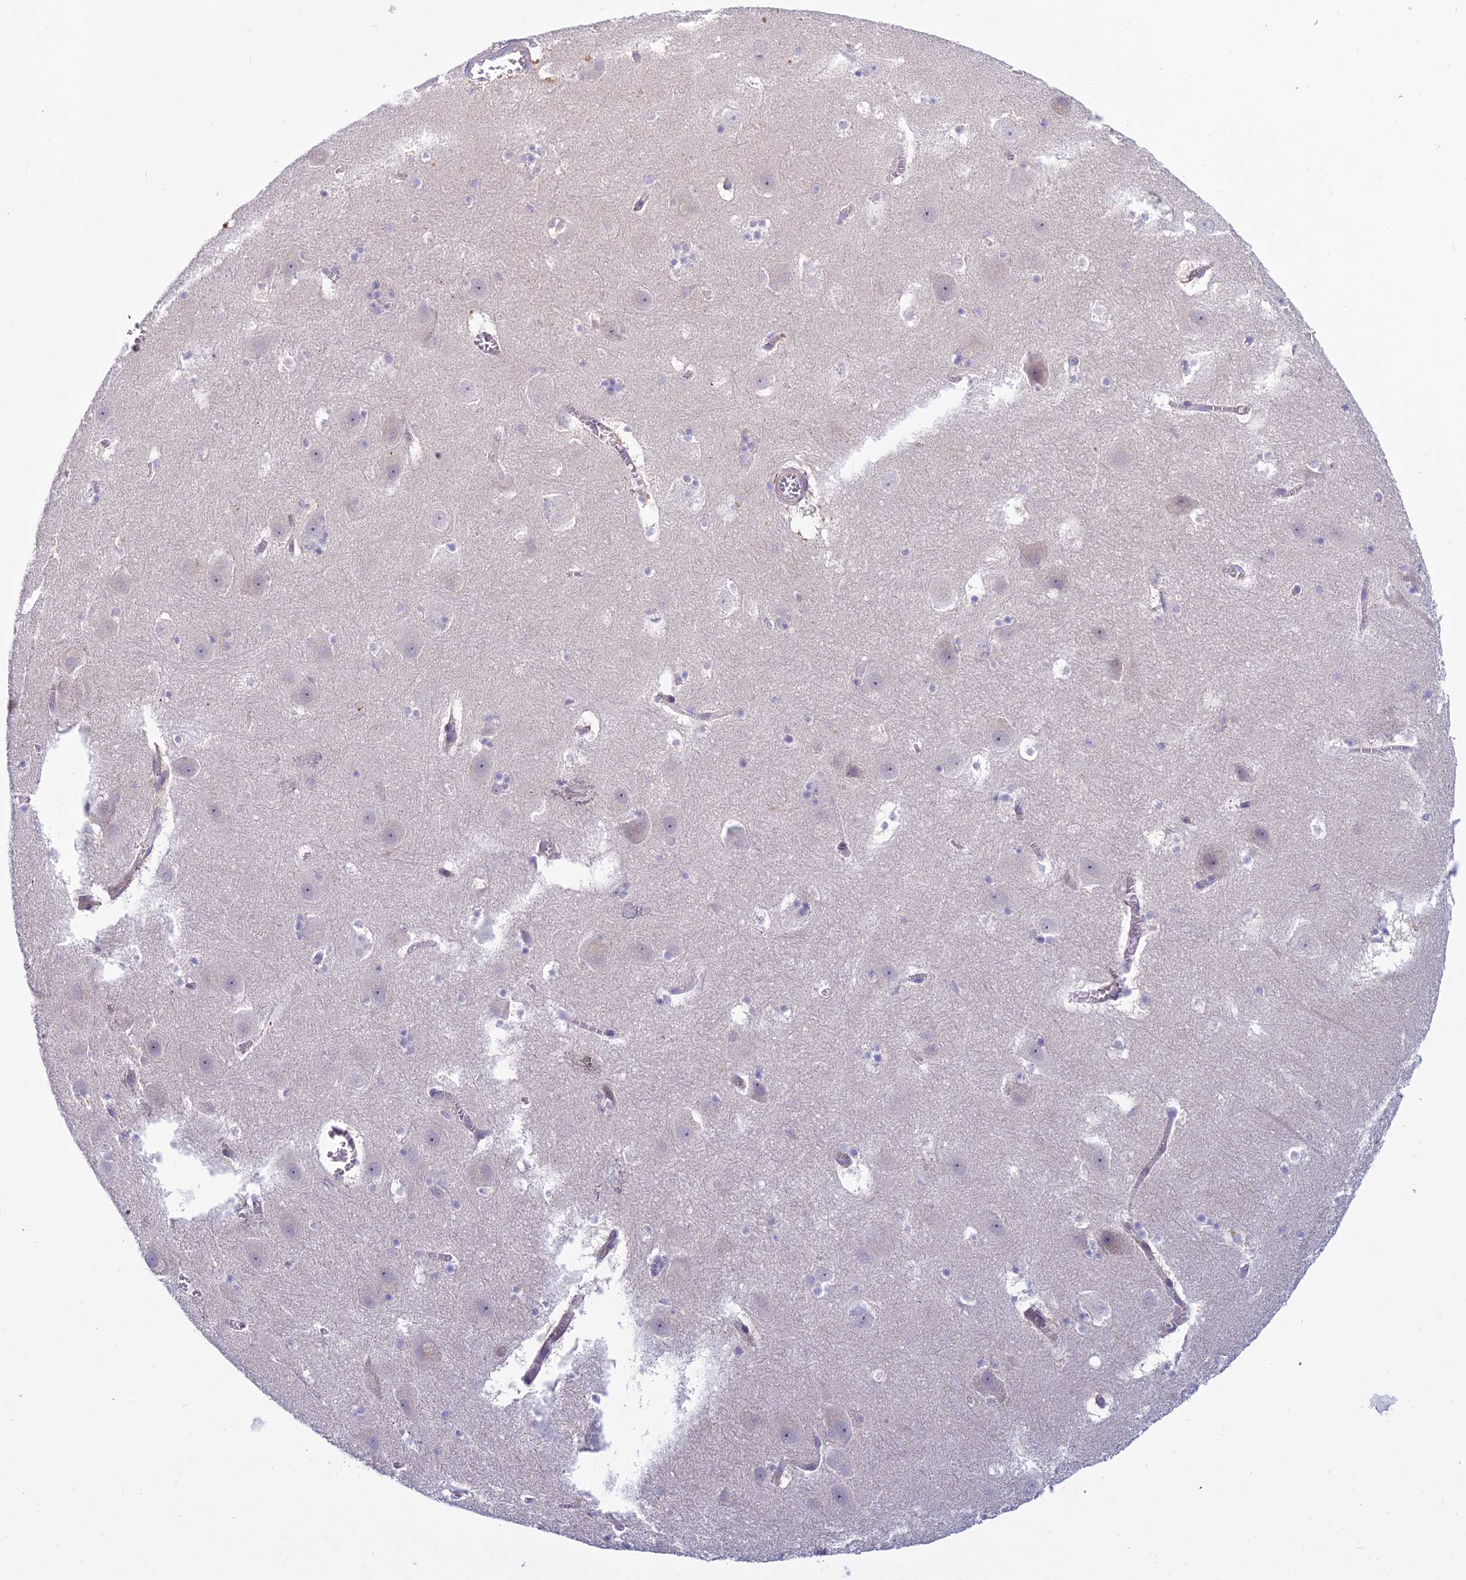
{"staining": {"intensity": "moderate", "quantity": "<25%", "location": "cytoplasmic/membranous"}, "tissue": "hippocampus", "cell_type": "Glial cells", "image_type": "normal", "snomed": [{"axis": "morphology", "description": "Normal tissue, NOS"}, {"axis": "topography", "description": "Hippocampus"}], "caption": "Moderate cytoplasmic/membranous expression for a protein is appreciated in approximately <25% of glial cells of benign hippocampus using immunohistochemistry.", "gene": "DUS2", "patient": {"sex": "male", "age": 45}}